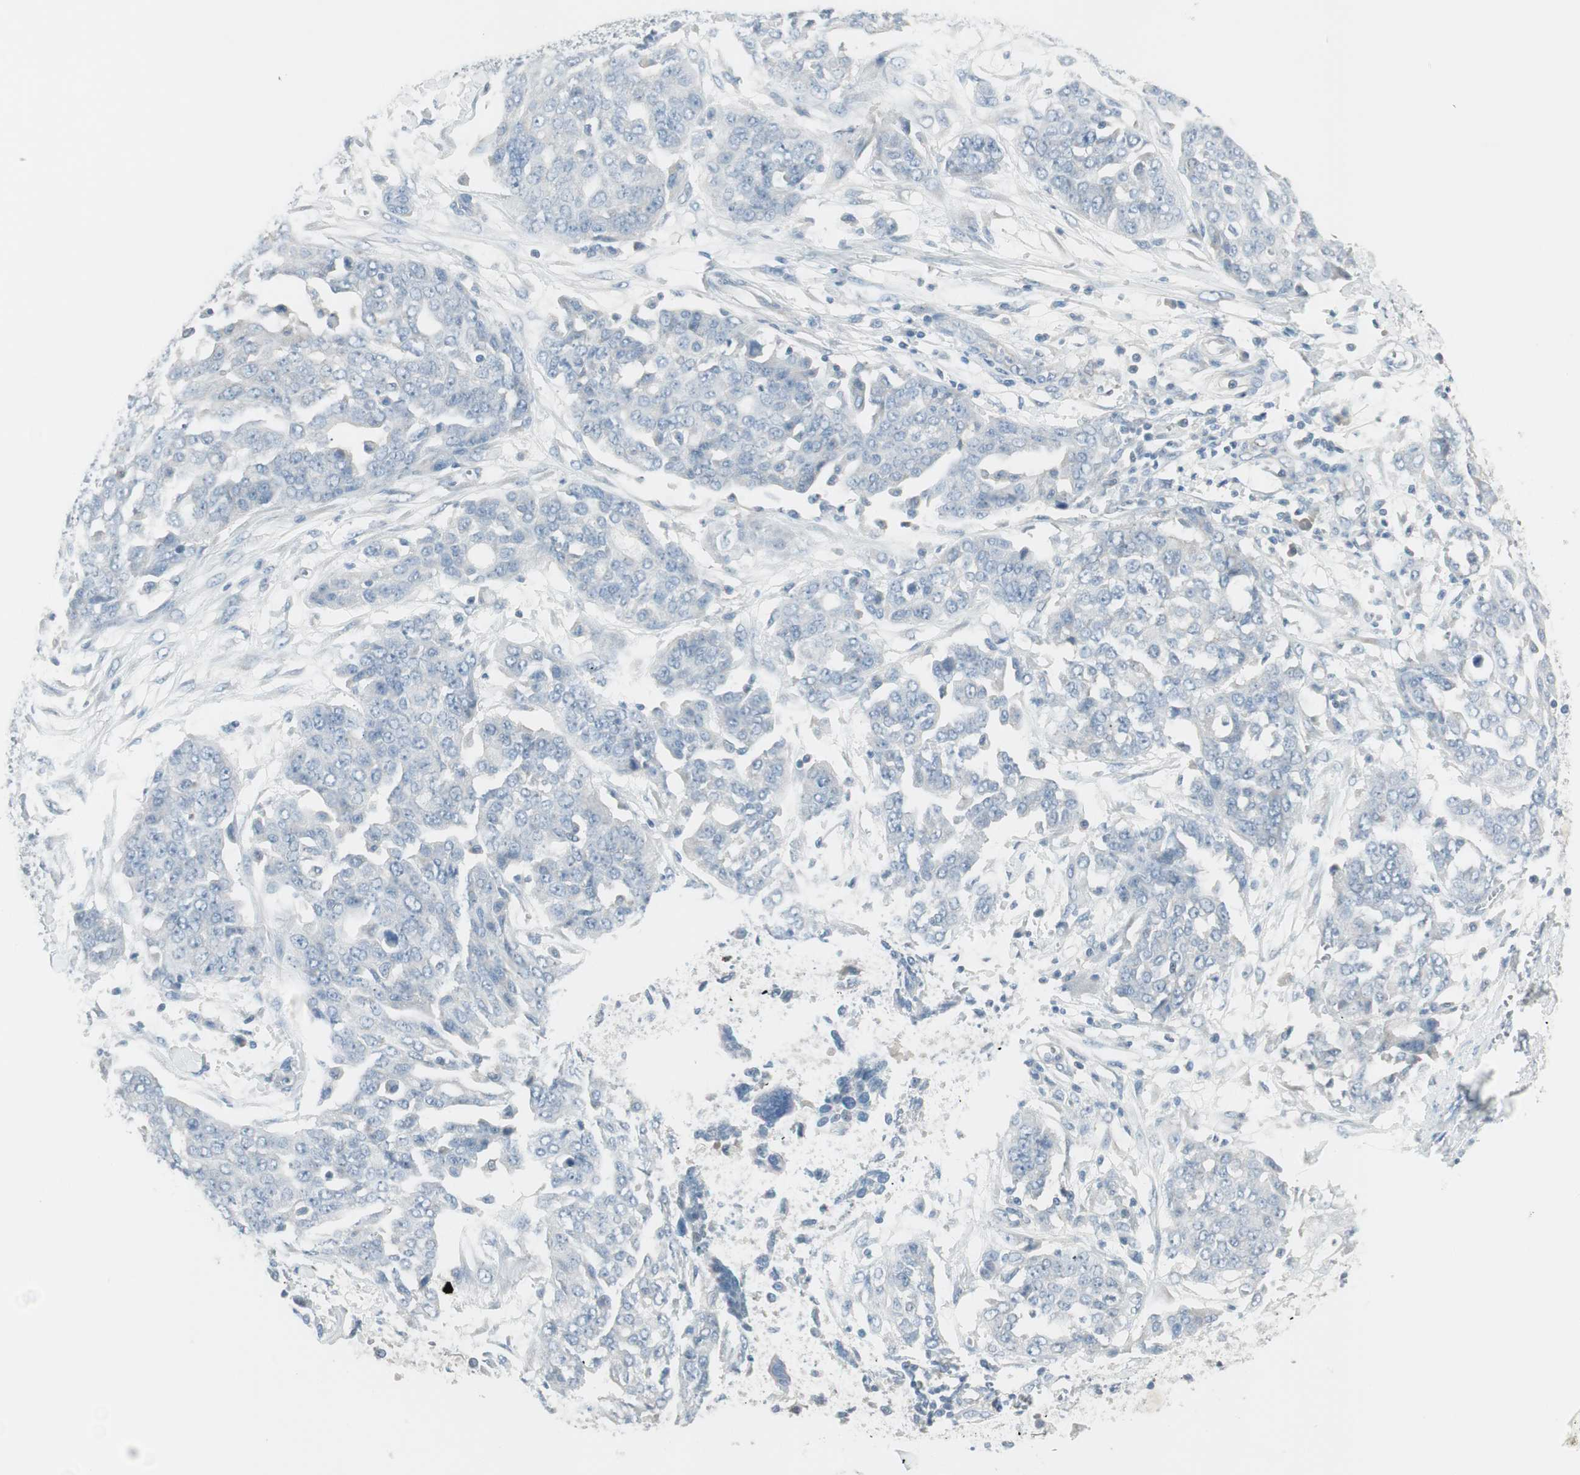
{"staining": {"intensity": "negative", "quantity": "none", "location": "none"}, "tissue": "ovarian cancer", "cell_type": "Tumor cells", "image_type": "cancer", "snomed": [{"axis": "morphology", "description": "Cystadenocarcinoma, serous, NOS"}, {"axis": "topography", "description": "Soft tissue"}, {"axis": "topography", "description": "Ovary"}], "caption": "This image is of ovarian cancer (serous cystadenocarcinoma) stained with immunohistochemistry to label a protein in brown with the nuclei are counter-stained blue. There is no expression in tumor cells.", "gene": "ITLN2", "patient": {"sex": "female", "age": 57}}